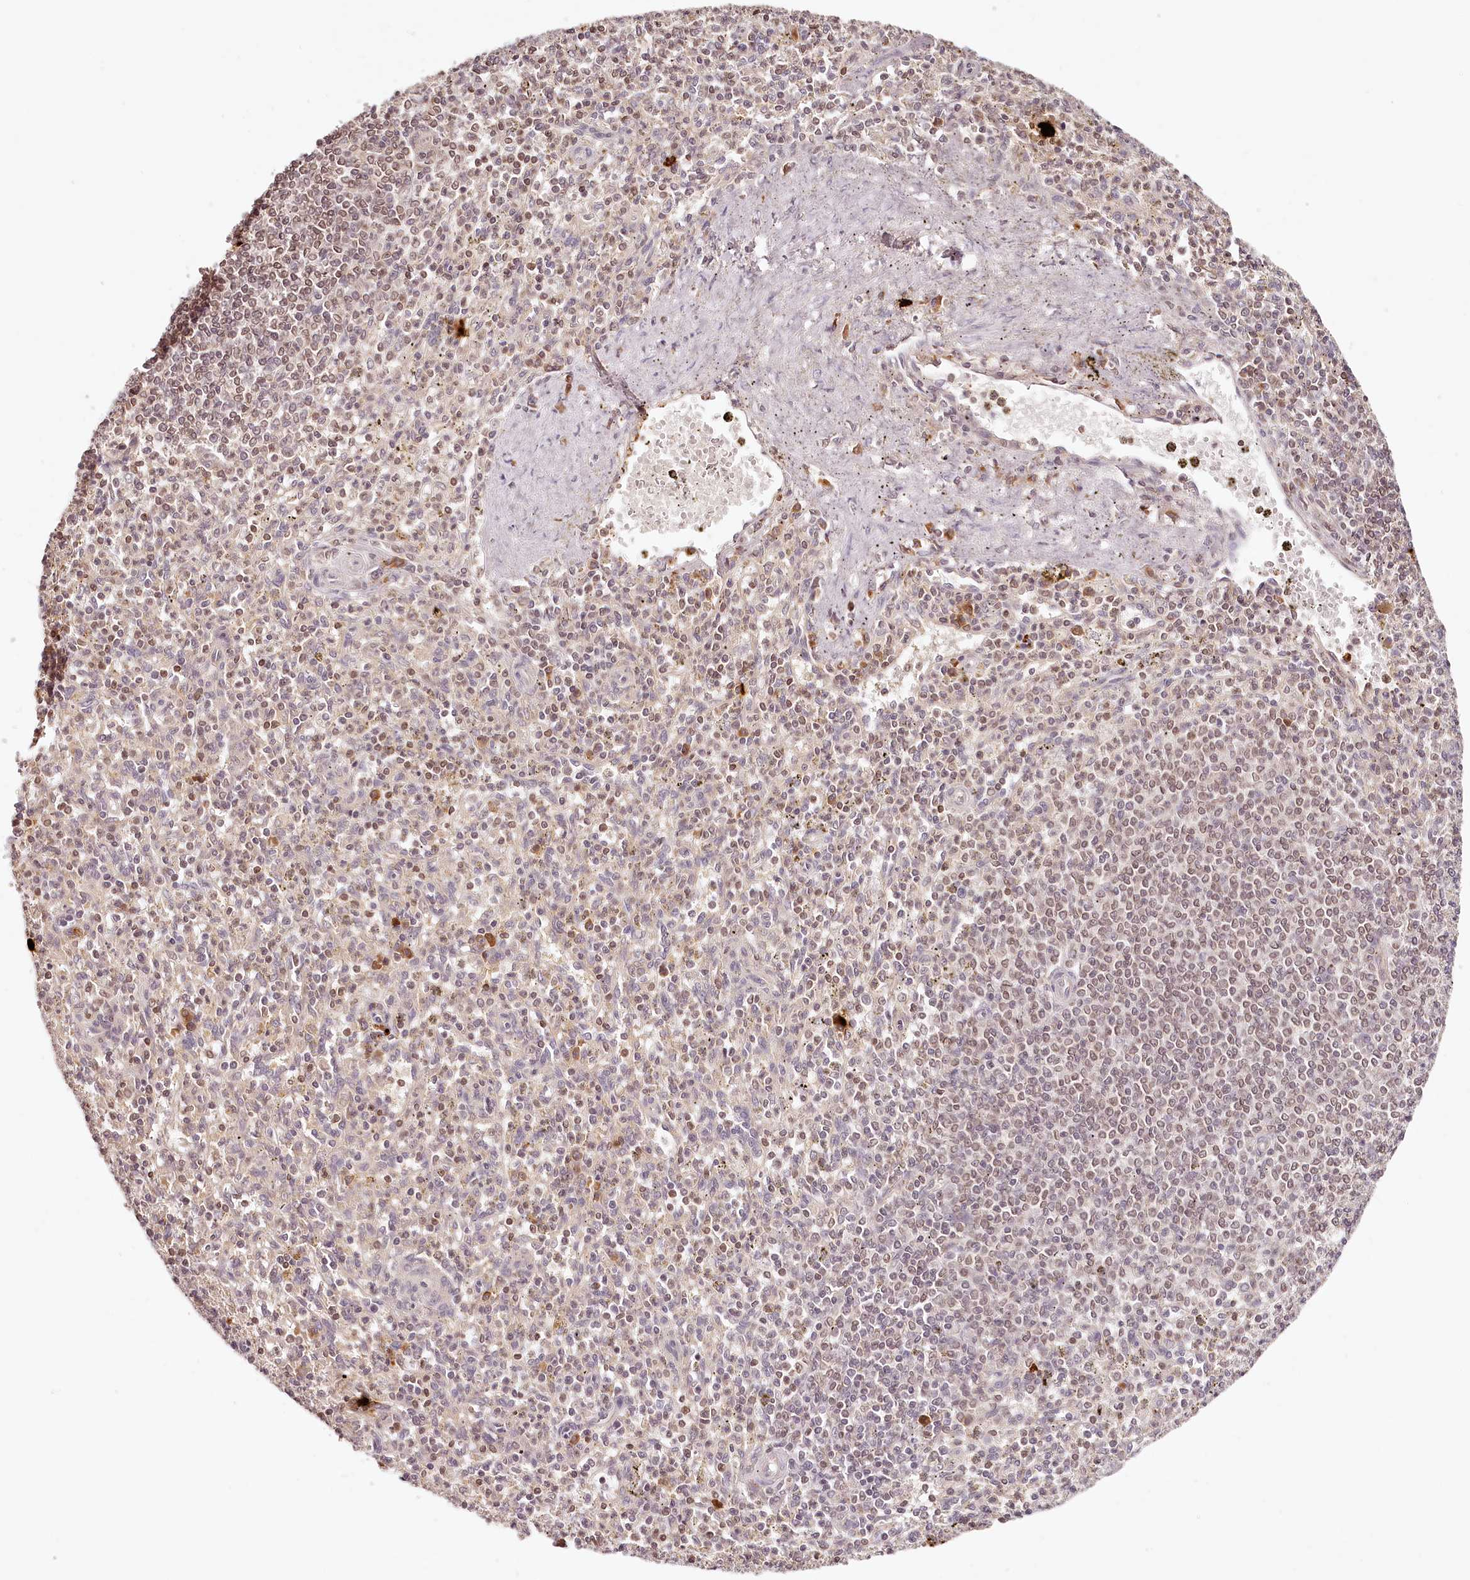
{"staining": {"intensity": "moderate", "quantity": "<25%", "location": "cytoplasmic/membranous"}, "tissue": "spleen", "cell_type": "Cells in red pulp", "image_type": "normal", "snomed": [{"axis": "morphology", "description": "Normal tissue, NOS"}, {"axis": "topography", "description": "Spleen"}], "caption": "Immunohistochemical staining of normal spleen exhibits <25% levels of moderate cytoplasmic/membranous protein staining in approximately <25% of cells in red pulp. The protein is stained brown, and the nuclei are stained in blue (DAB (3,3'-diaminobenzidine) IHC with brightfield microscopy, high magnification).", "gene": "SYNGR1", "patient": {"sex": "male", "age": 72}}